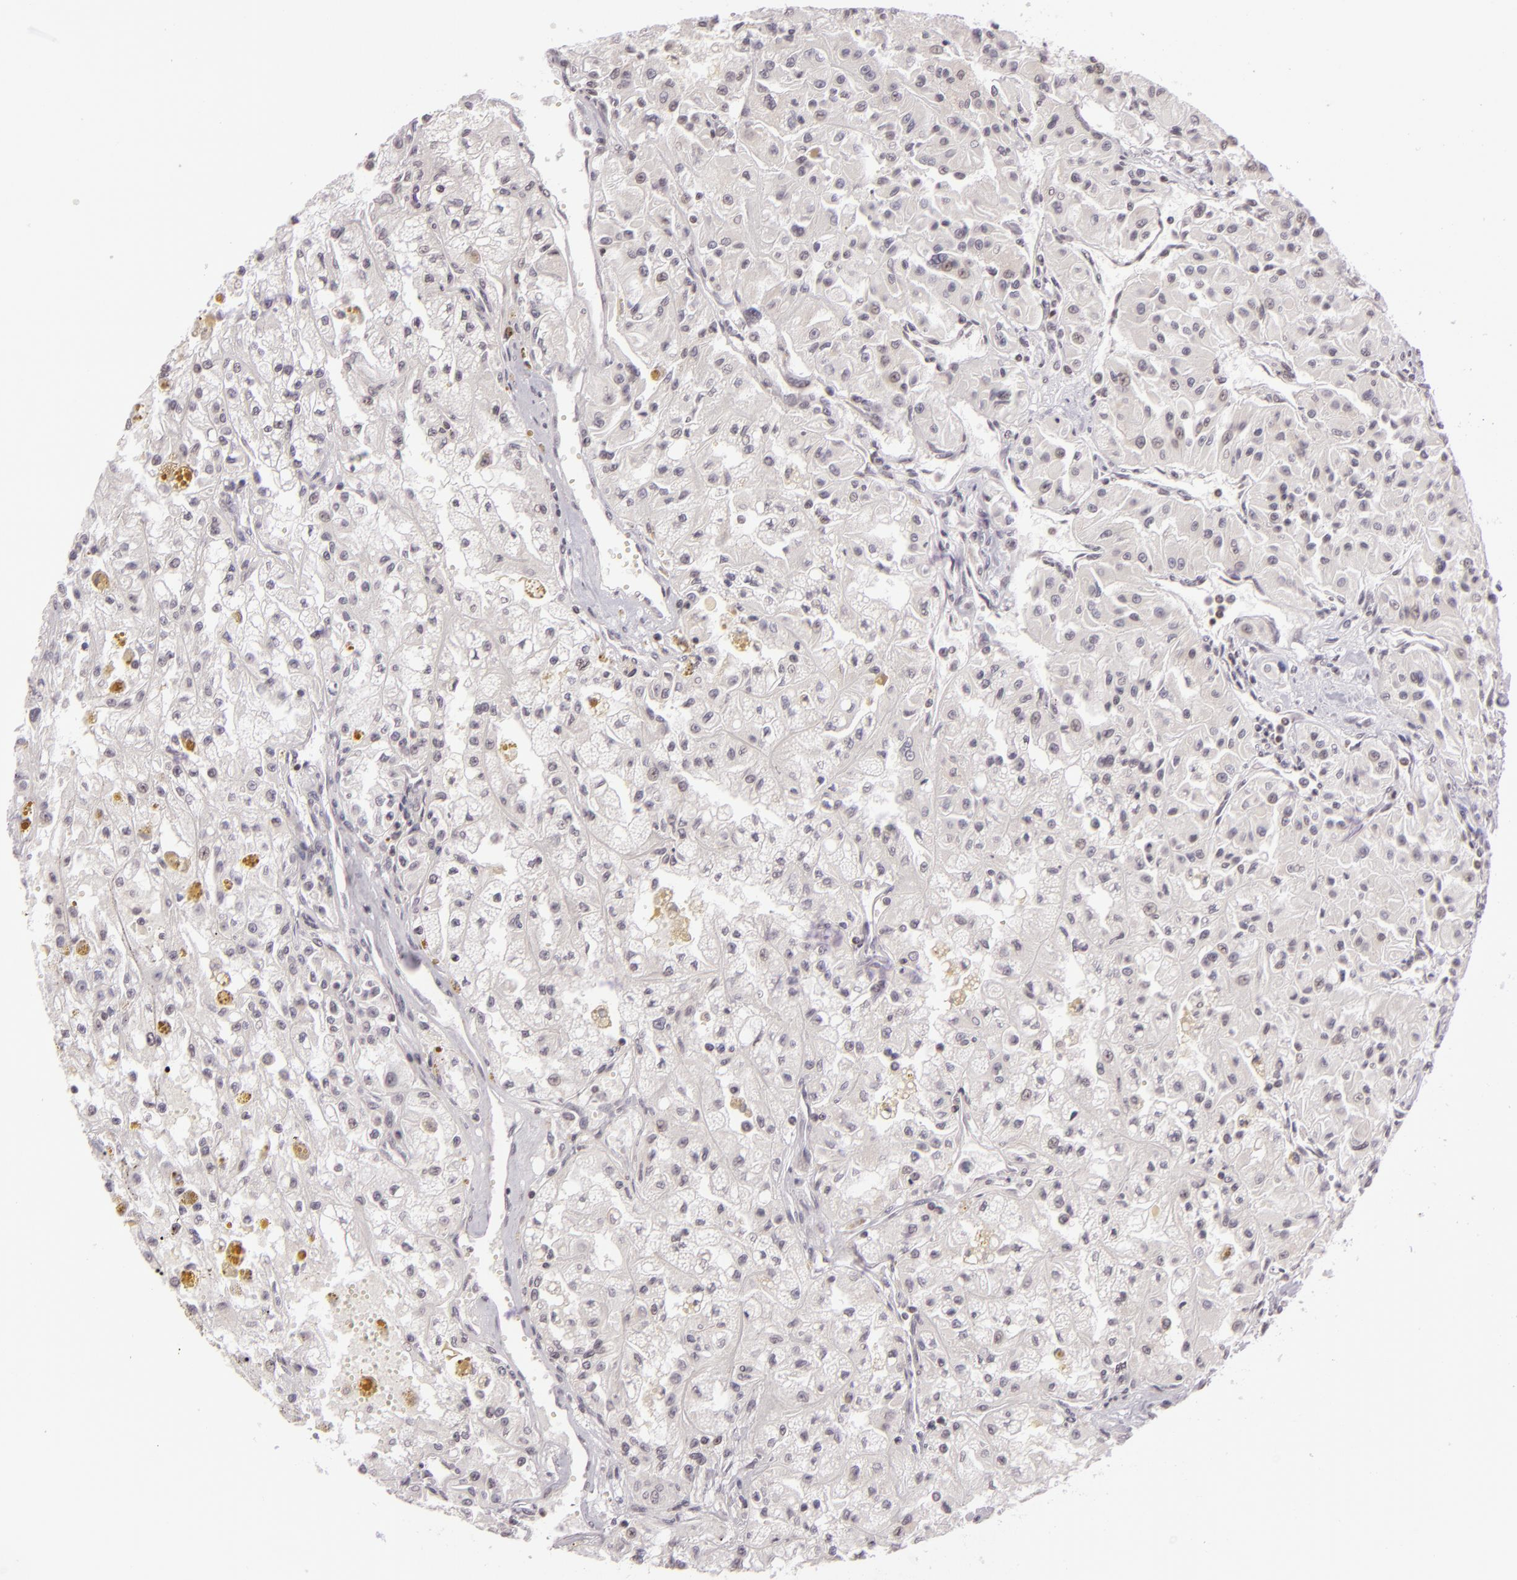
{"staining": {"intensity": "moderate", "quantity": ">75%", "location": "nuclear"}, "tissue": "renal cancer", "cell_type": "Tumor cells", "image_type": "cancer", "snomed": [{"axis": "morphology", "description": "Adenocarcinoma, NOS"}, {"axis": "topography", "description": "Kidney"}], "caption": "DAB immunohistochemical staining of human renal cancer (adenocarcinoma) demonstrates moderate nuclear protein expression in about >75% of tumor cells.", "gene": "ZFX", "patient": {"sex": "male", "age": 78}}